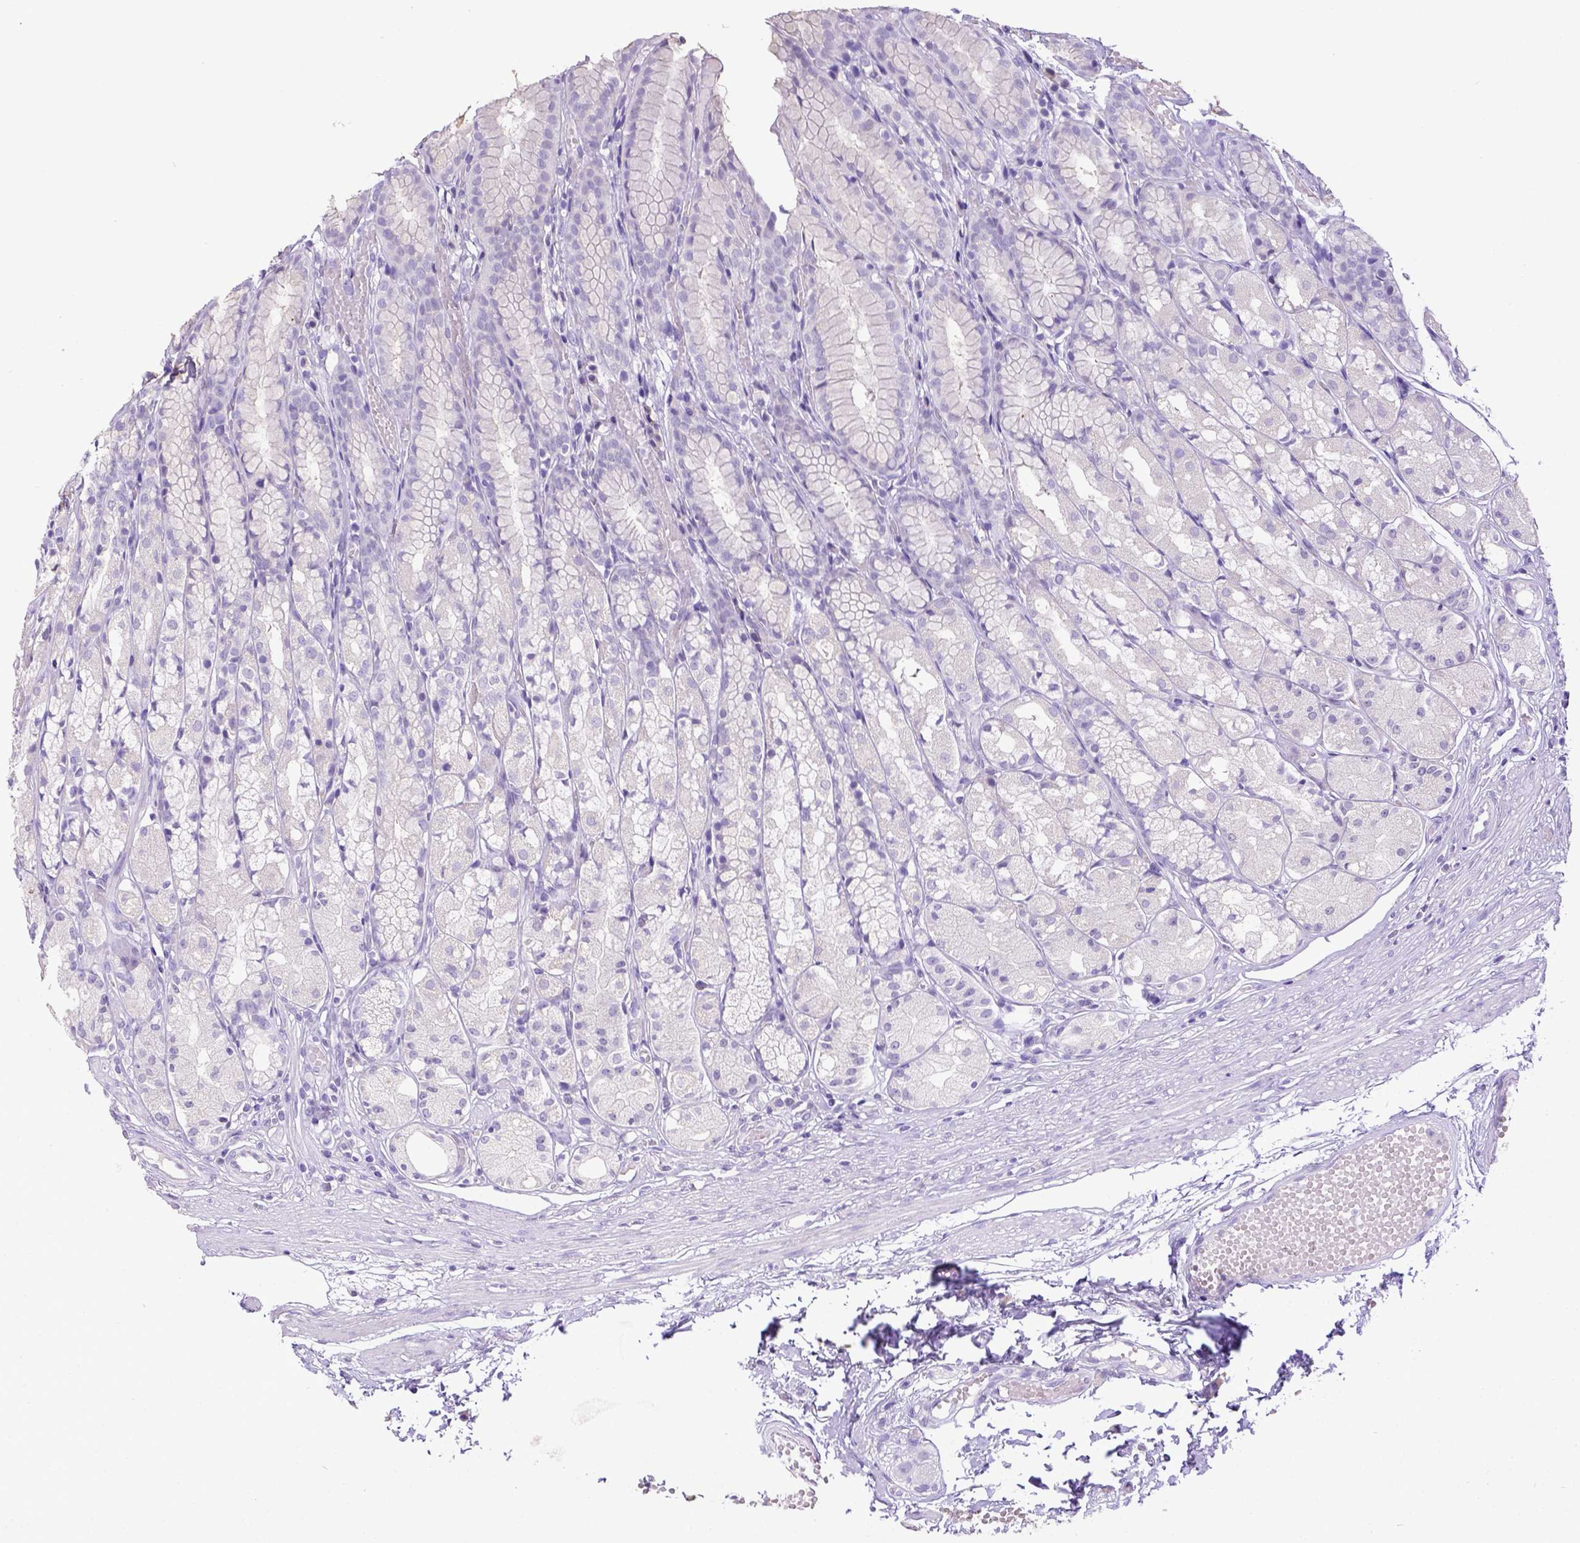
{"staining": {"intensity": "negative", "quantity": "none", "location": "none"}, "tissue": "stomach", "cell_type": "Glandular cells", "image_type": "normal", "snomed": [{"axis": "morphology", "description": "Normal tissue, NOS"}, {"axis": "topography", "description": "Stomach"}], "caption": "DAB (3,3'-diaminobenzidine) immunohistochemical staining of unremarkable human stomach shows no significant staining in glandular cells.", "gene": "ESR1", "patient": {"sex": "male", "age": 70}}